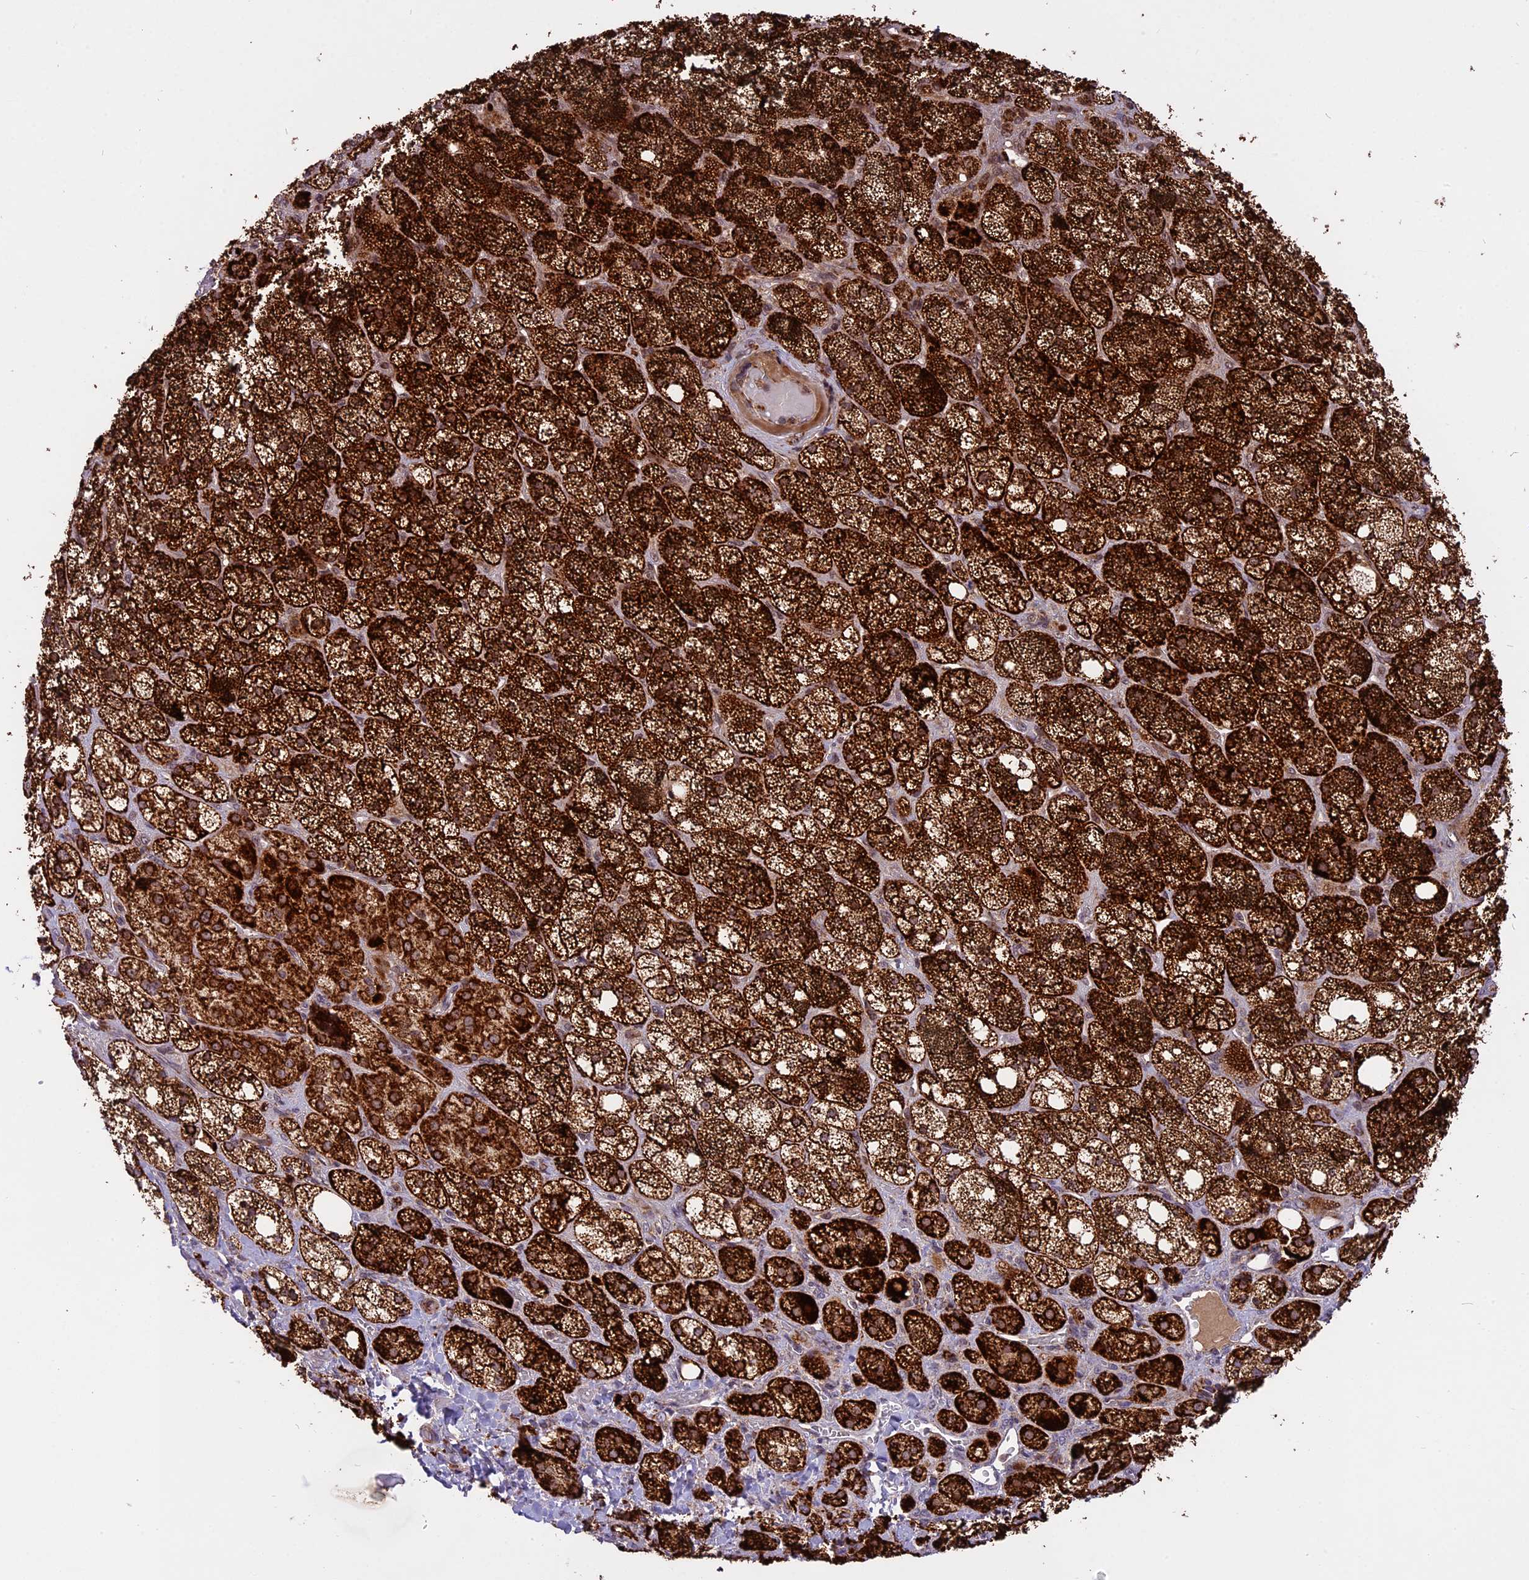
{"staining": {"intensity": "strong", "quantity": ">75%", "location": "cytoplasmic/membranous"}, "tissue": "adrenal gland", "cell_type": "Glandular cells", "image_type": "normal", "snomed": [{"axis": "morphology", "description": "Normal tissue, NOS"}, {"axis": "topography", "description": "Adrenal gland"}], "caption": "Protein expression analysis of unremarkable adrenal gland demonstrates strong cytoplasmic/membranous expression in about >75% of glandular cells.", "gene": "COX17", "patient": {"sex": "male", "age": 61}}